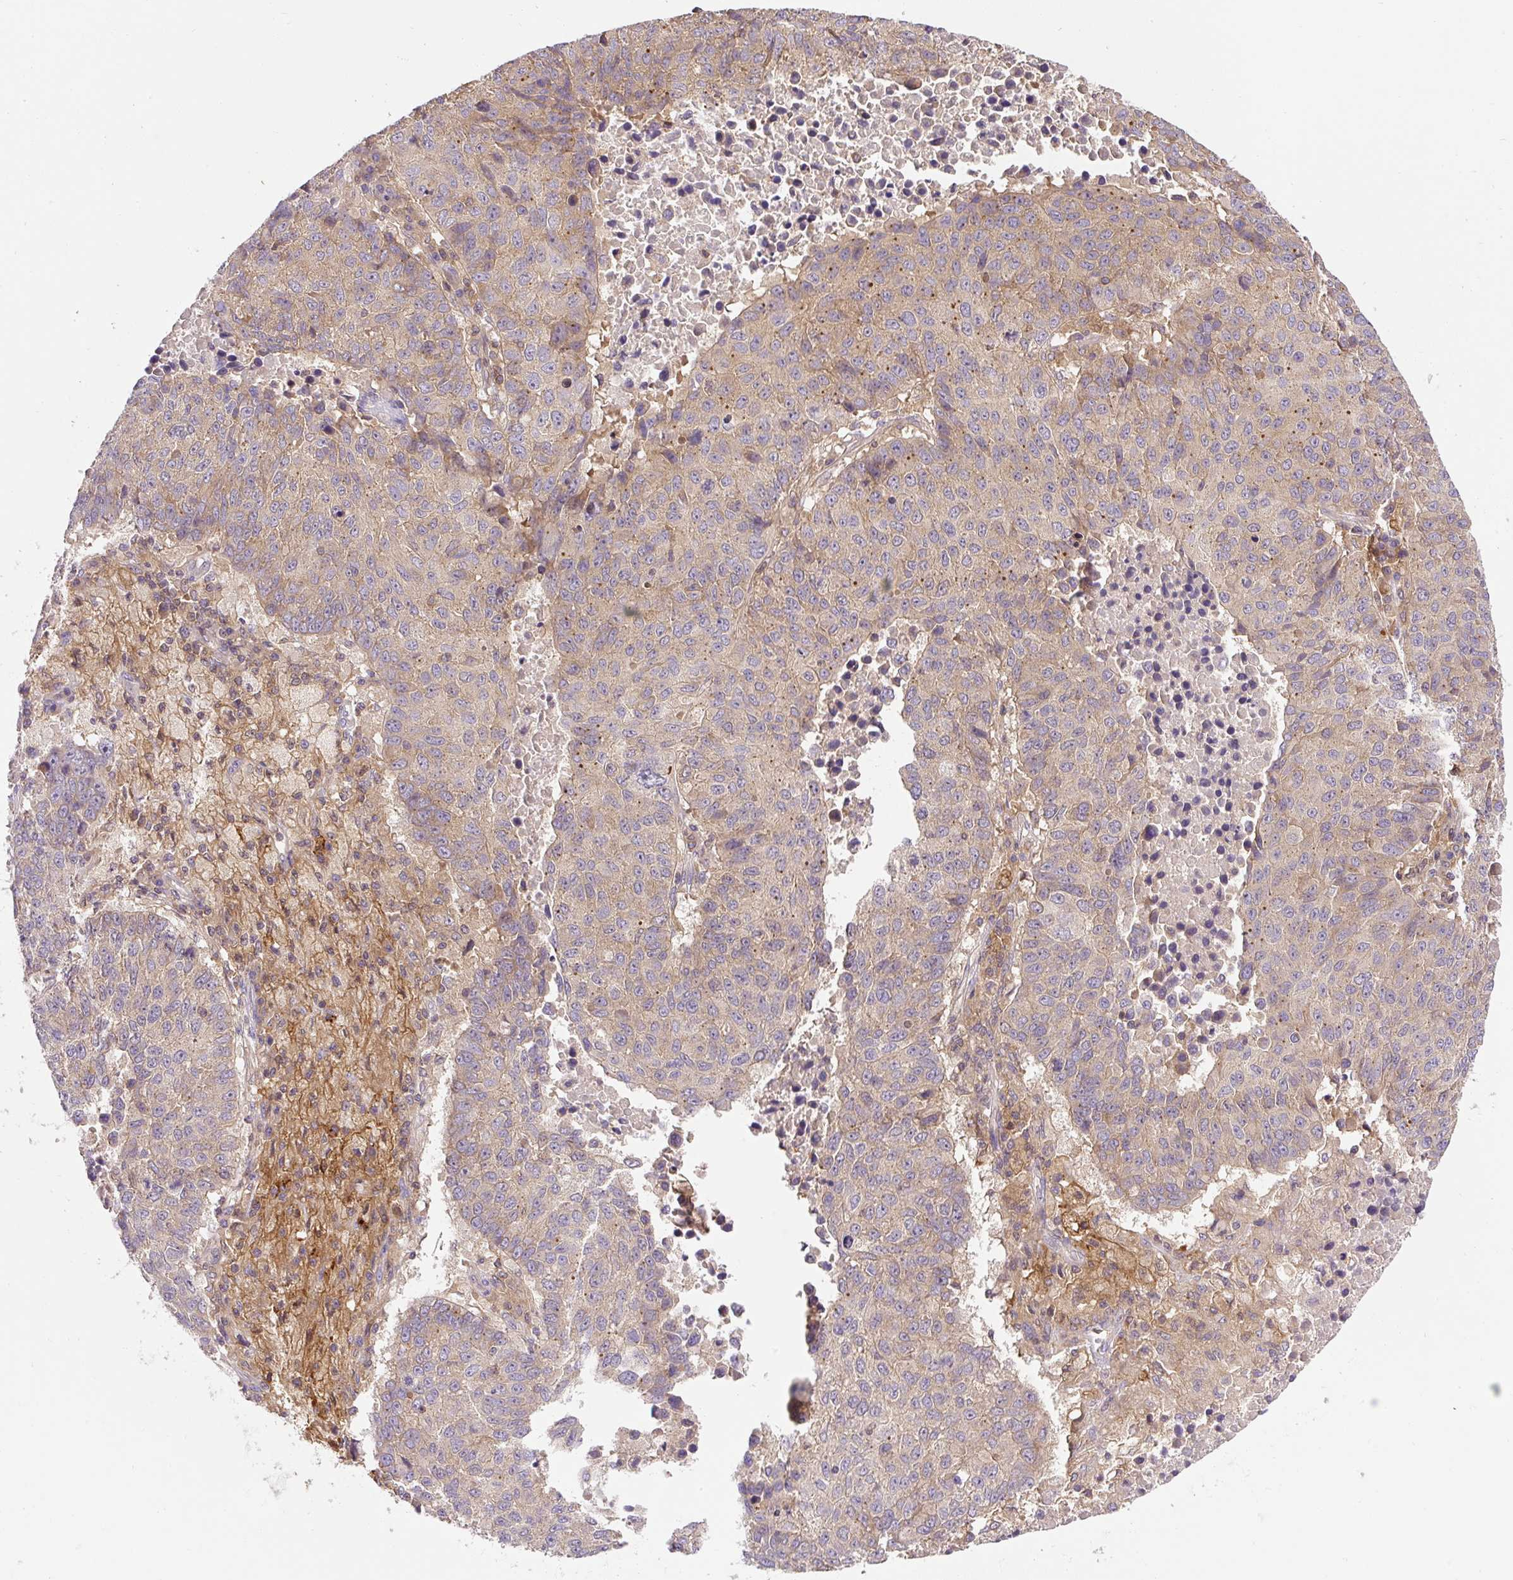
{"staining": {"intensity": "weak", "quantity": ">75%", "location": "cytoplasmic/membranous"}, "tissue": "lung cancer", "cell_type": "Tumor cells", "image_type": "cancer", "snomed": [{"axis": "morphology", "description": "Squamous cell carcinoma, NOS"}, {"axis": "topography", "description": "Lung"}], "caption": "Protein expression by immunohistochemistry displays weak cytoplasmic/membranous positivity in approximately >75% of tumor cells in lung cancer (squamous cell carcinoma). (DAB = brown stain, brightfield microscopy at high magnification).", "gene": "CCDC28A", "patient": {"sex": "male", "age": 73}}